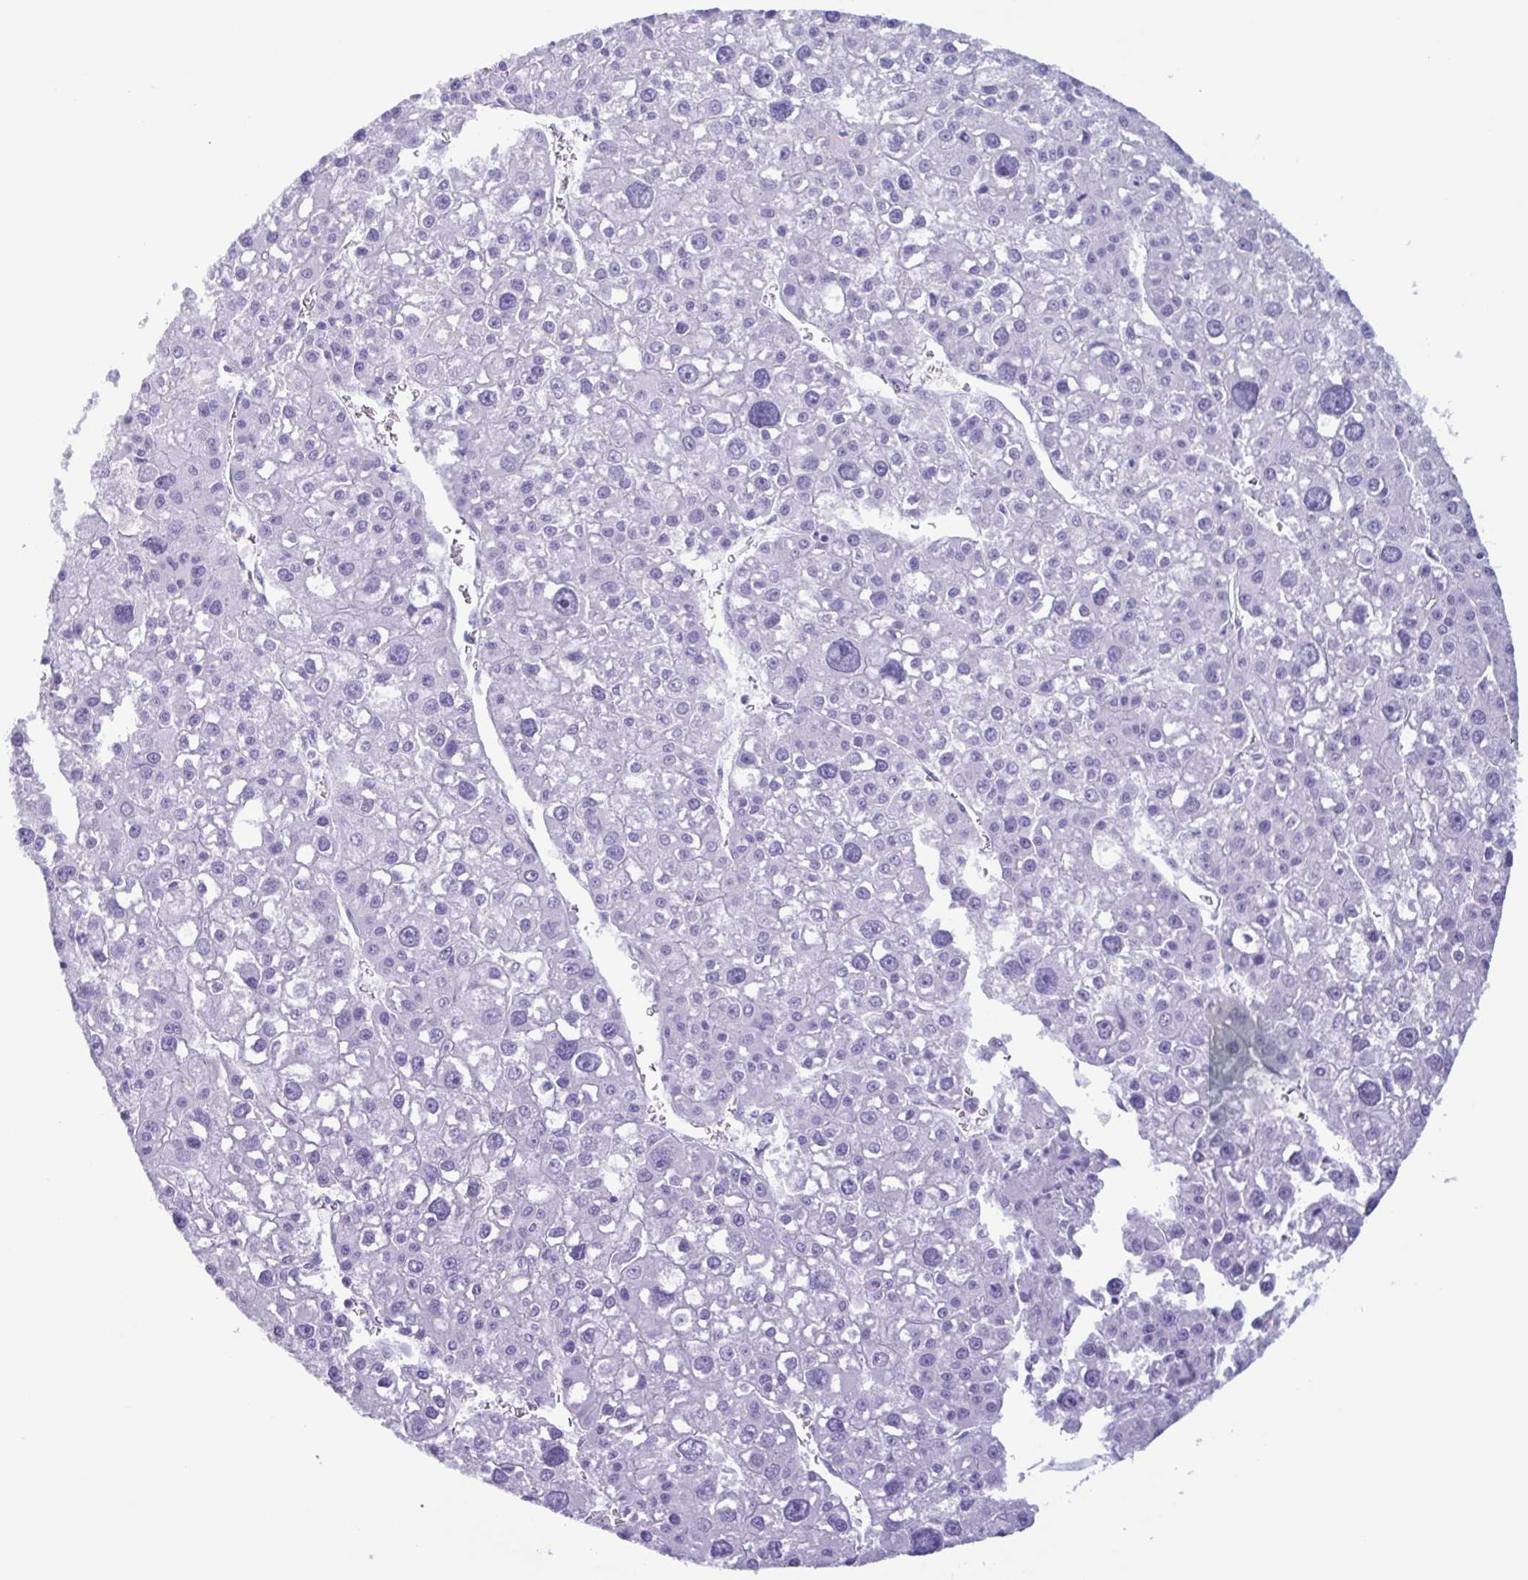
{"staining": {"intensity": "negative", "quantity": "none", "location": "none"}, "tissue": "liver cancer", "cell_type": "Tumor cells", "image_type": "cancer", "snomed": [{"axis": "morphology", "description": "Carcinoma, Hepatocellular, NOS"}, {"axis": "topography", "description": "Liver"}], "caption": "The histopathology image demonstrates no significant staining in tumor cells of liver cancer (hepatocellular carcinoma).", "gene": "LTF", "patient": {"sex": "male", "age": 73}}